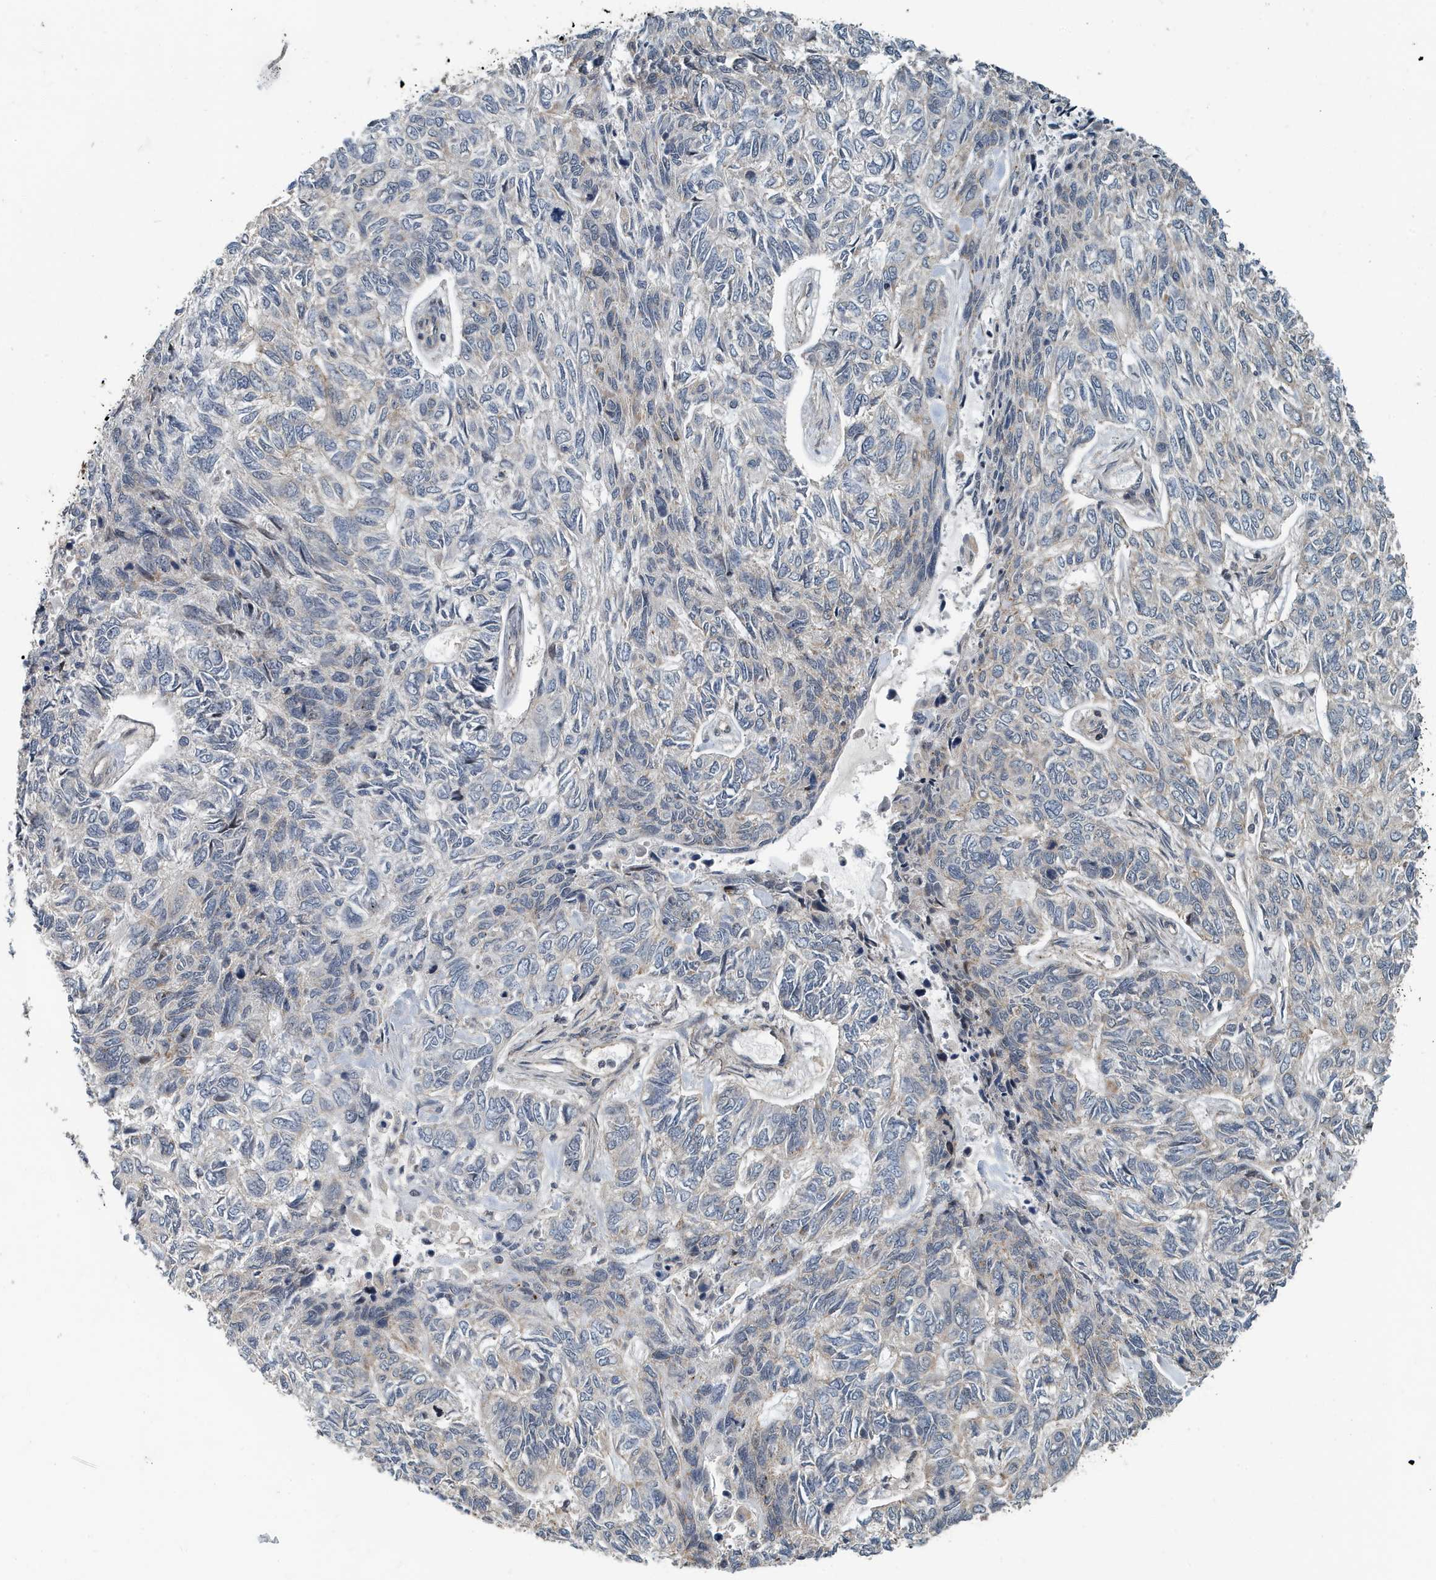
{"staining": {"intensity": "negative", "quantity": "none", "location": "none"}, "tissue": "skin cancer", "cell_type": "Tumor cells", "image_type": "cancer", "snomed": [{"axis": "morphology", "description": "Basal cell carcinoma"}, {"axis": "topography", "description": "Skin"}], "caption": "Image shows no protein positivity in tumor cells of basal cell carcinoma (skin) tissue.", "gene": "KIF15", "patient": {"sex": "female", "age": 65}}